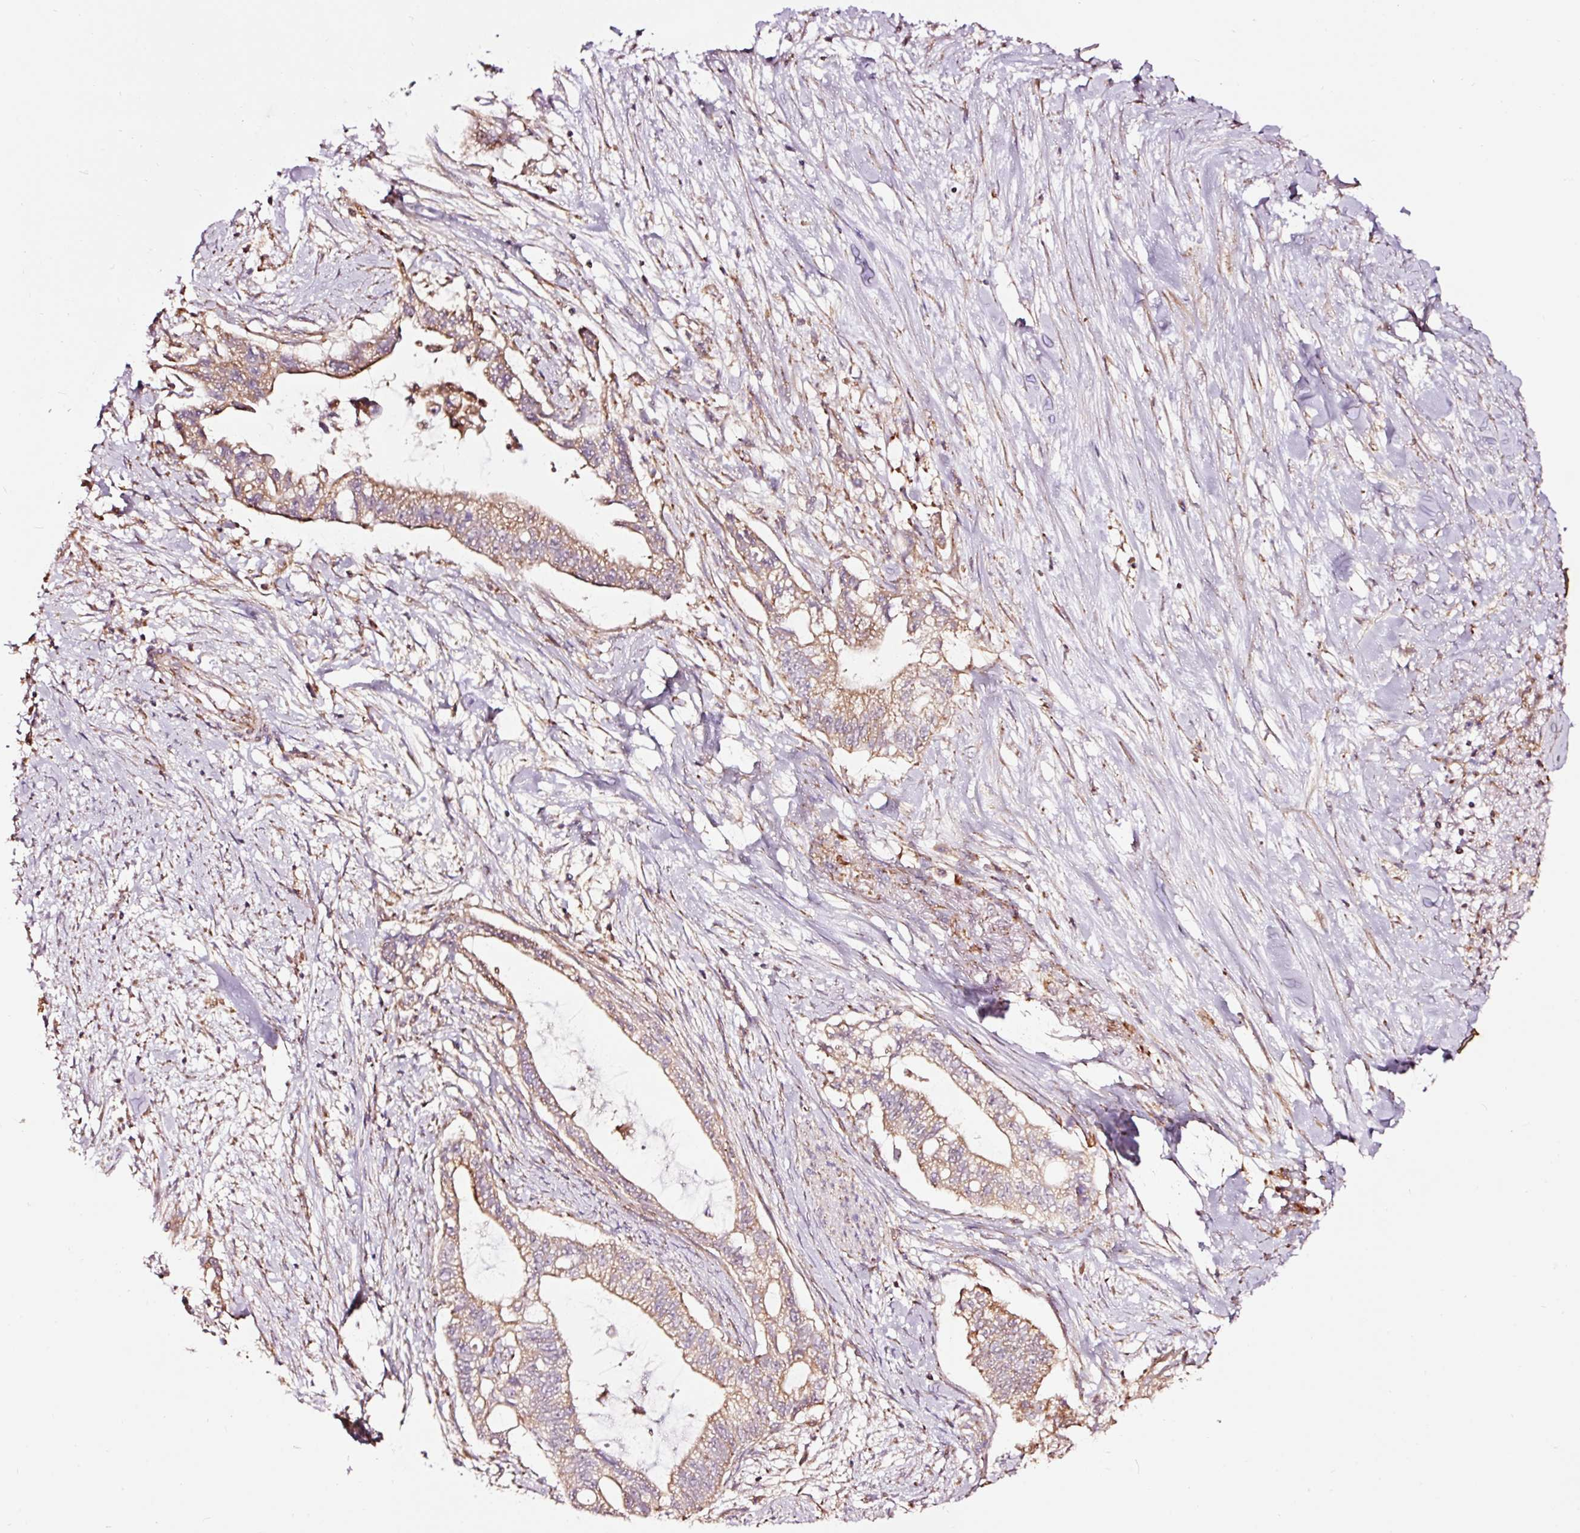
{"staining": {"intensity": "moderate", "quantity": ">75%", "location": "cytoplasmic/membranous"}, "tissue": "pancreatic cancer", "cell_type": "Tumor cells", "image_type": "cancer", "snomed": [{"axis": "morphology", "description": "Adenocarcinoma, NOS"}, {"axis": "topography", "description": "Pancreas"}], "caption": "A medium amount of moderate cytoplasmic/membranous staining is appreciated in about >75% of tumor cells in pancreatic cancer tissue.", "gene": "TPM1", "patient": {"sex": "male", "age": 70}}